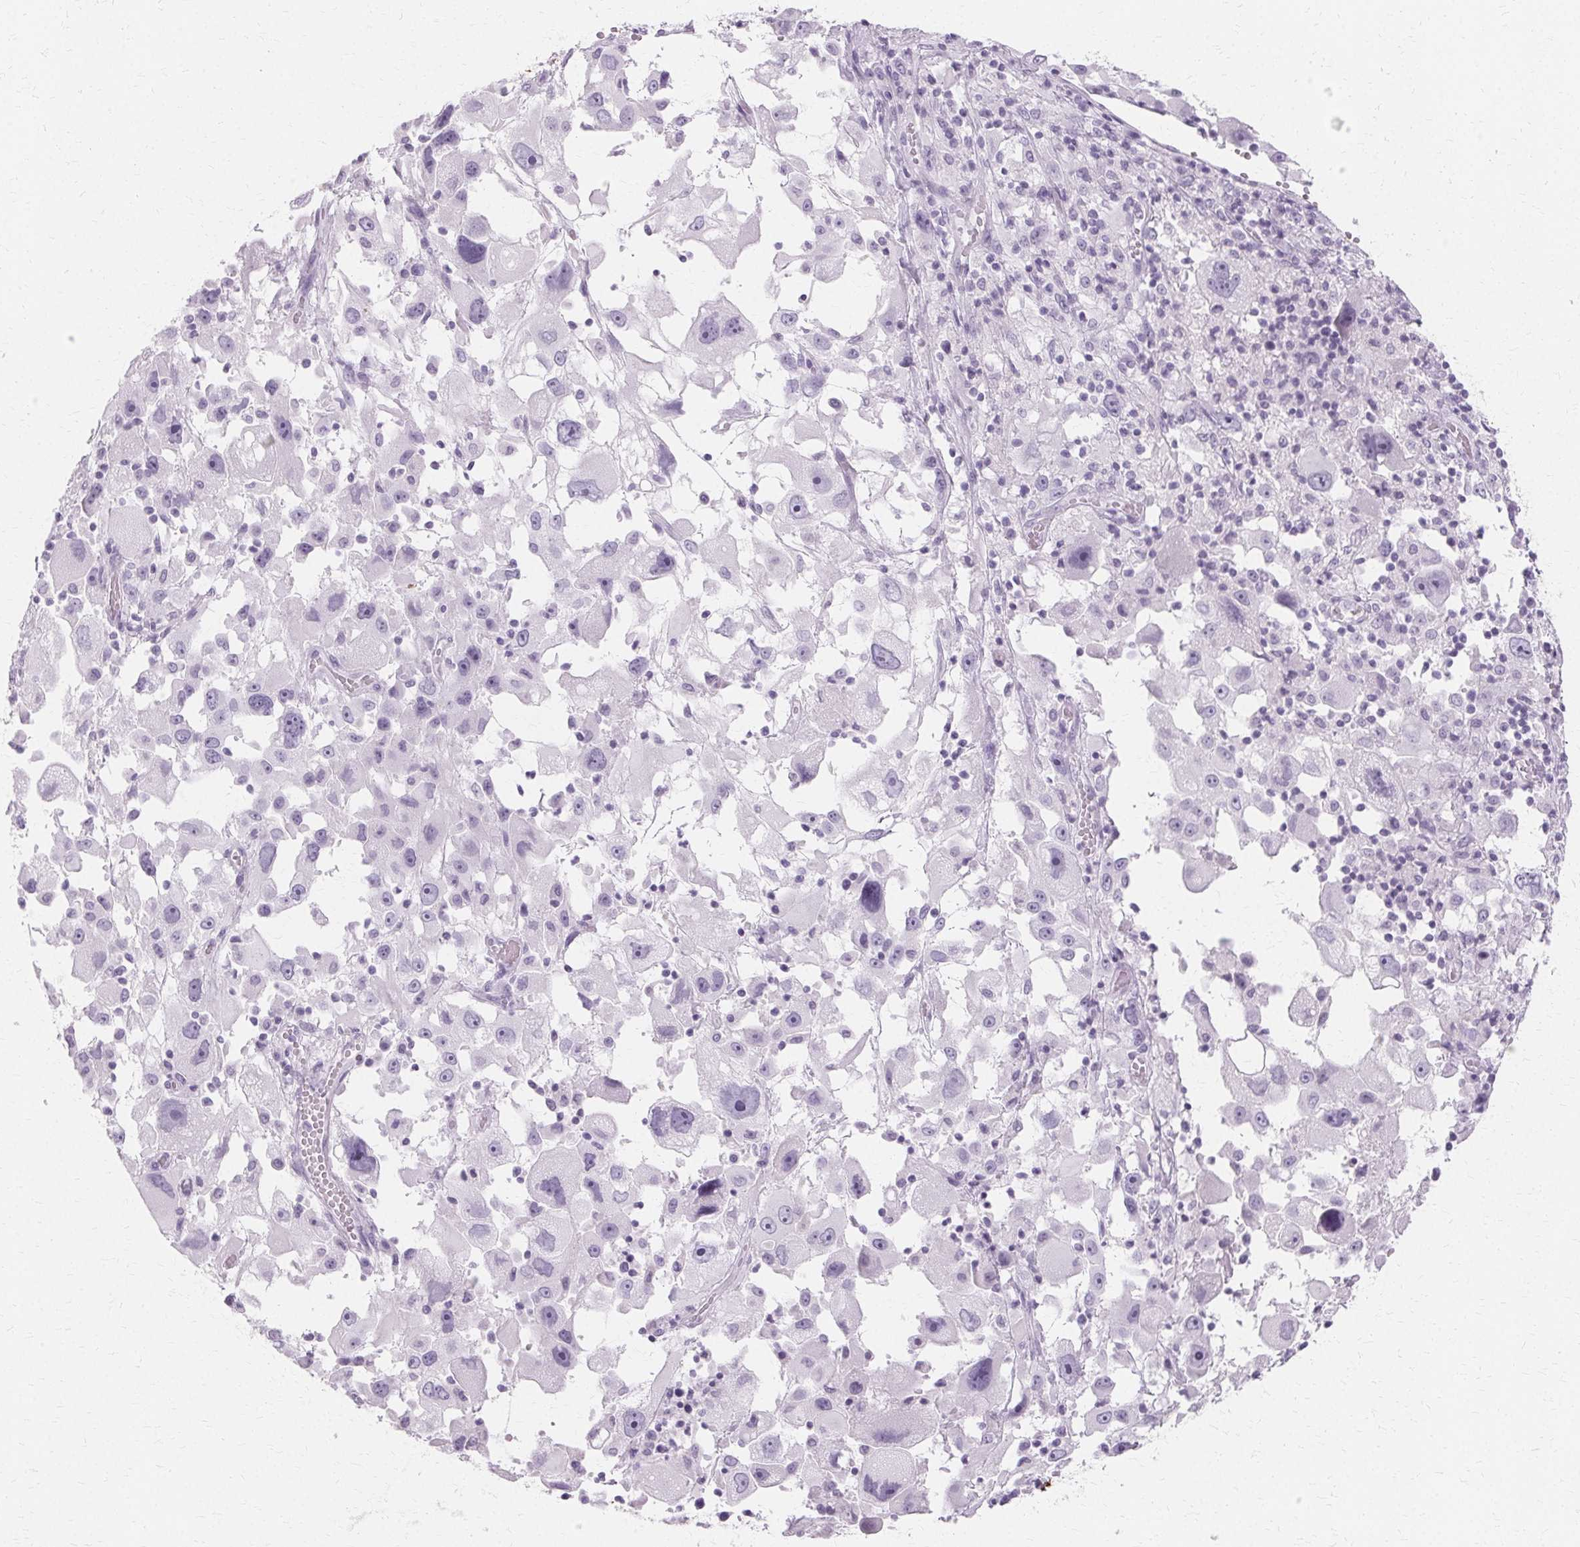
{"staining": {"intensity": "negative", "quantity": "none", "location": "none"}, "tissue": "melanoma", "cell_type": "Tumor cells", "image_type": "cancer", "snomed": [{"axis": "morphology", "description": "Malignant melanoma, Metastatic site"}, {"axis": "topography", "description": "Soft tissue"}], "caption": "The histopathology image displays no significant expression in tumor cells of malignant melanoma (metastatic site).", "gene": "KRT6C", "patient": {"sex": "male", "age": 50}}